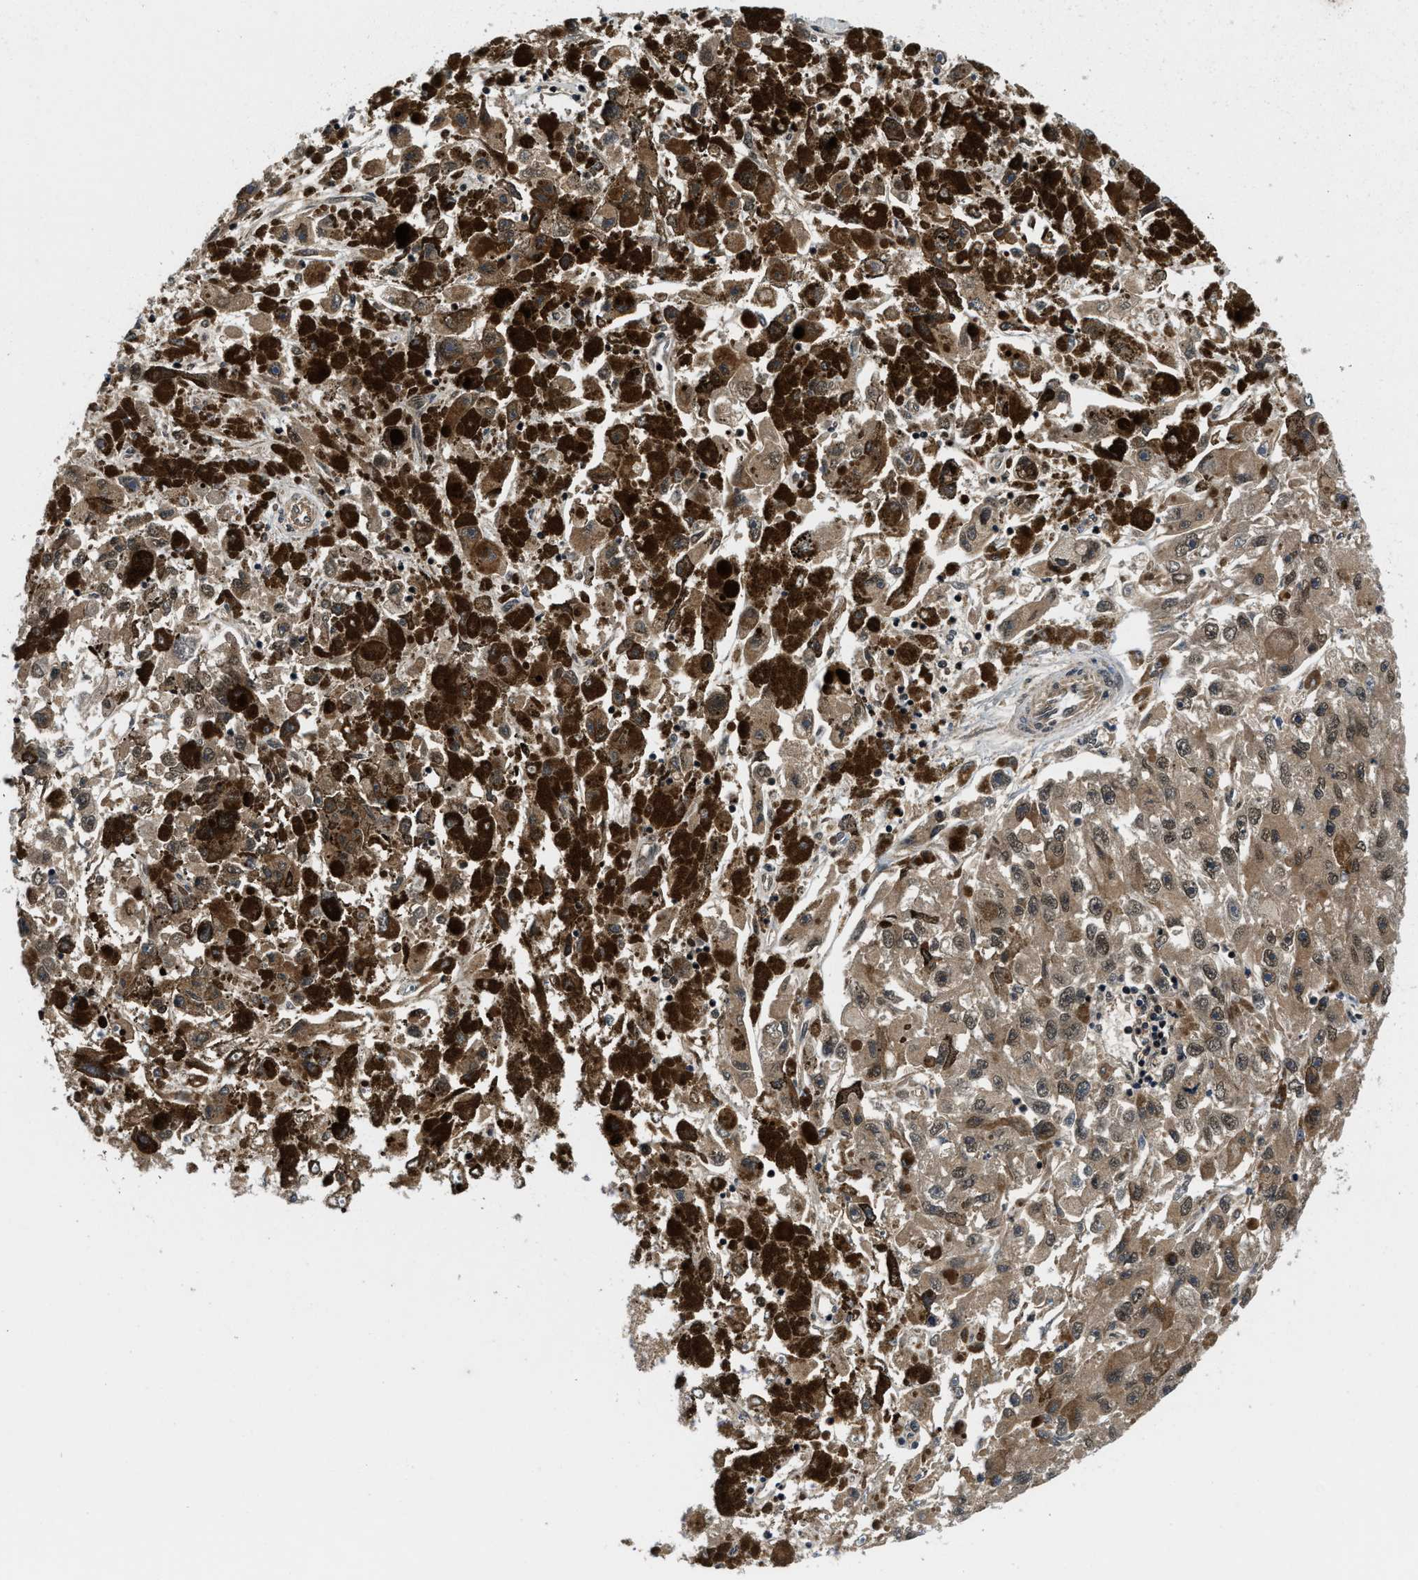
{"staining": {"intensity": "moderate", "quantity": ">75%", "location": "cytoplasmic/membranous,nuclear"}, "tissue": "melanoma", "cell_type": "Tumor cells", "image_type": "cancer", "snomed": [{"axis": "morphology", "description": "Malignant melanoma, NOS"}, {"axis": "topography", "description": "Skin"}], "caption": "A brown stain shows moderate cytoplasmic/membranous and nuclear expression of a protein in melanoma tumor cells.", "gene": "SAFB", "patient": {"sex": "female", "age": 104}}